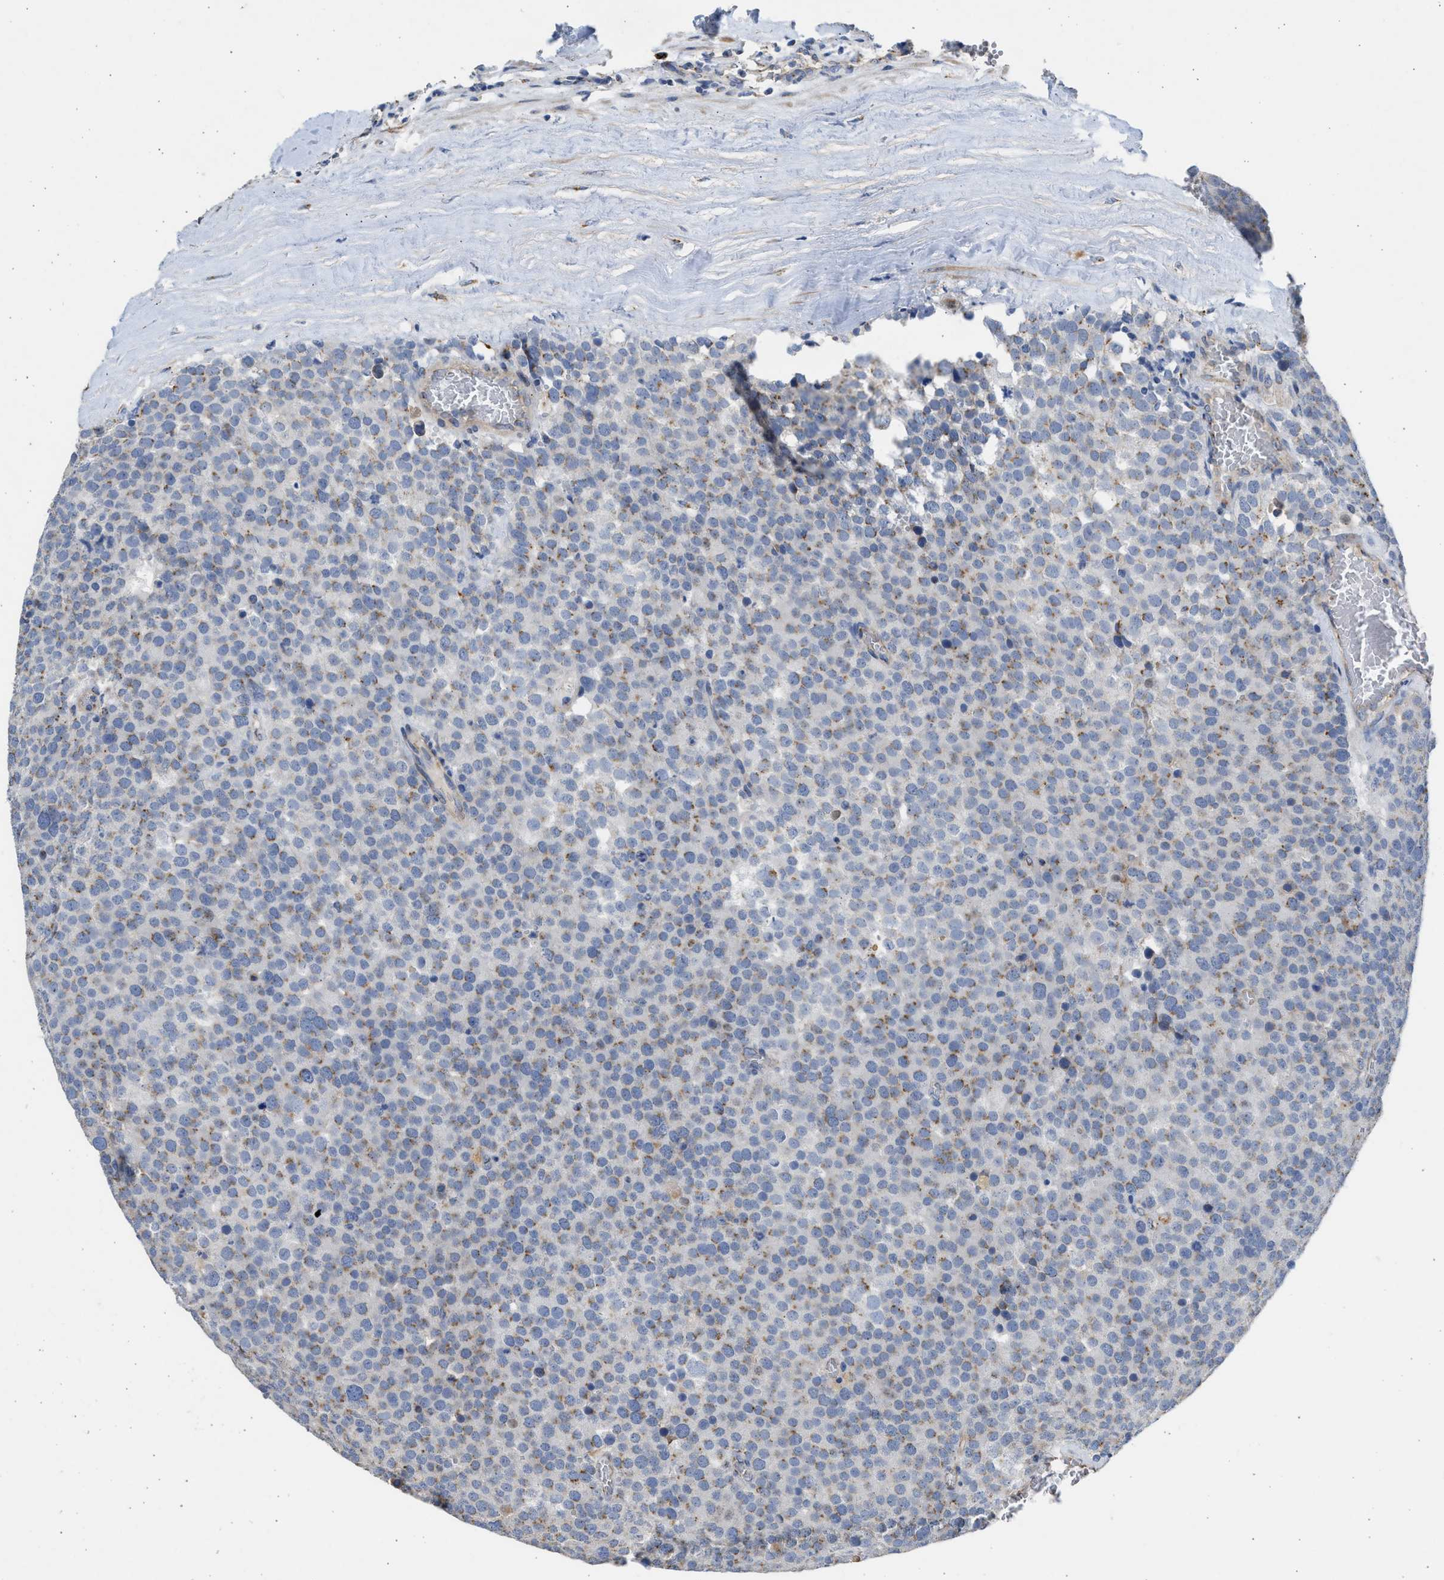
{"staining": {"intensity": "moderate", "quantity": "25%-75%", "location": "cytoplasmic/membranous"}, "tissue": "testis cancer", "cell_type": "Tumor cells", "image_type": "cancer", "snomed": [{"axis": "morphology", "description": "Normal tissue, NOS"}, {"axis": "morphology", "description": "Seminoma, NOS"}, {"axis": "topography", "description": "Testis"}], "caption": "A high-resolution micrograph shows IHC staining of testis seminoma, which demonstrates moderate cytoplasmic/membranous expression in approximately 25%-75% of tumor cells. The staining was performed using DAB (3,3'-diaminobenzidine), with brown indicating positive protein expression. Nuclei are stained blue with hematoxylin.", "gene": "IPO8", "patient": {"sex": "male", "age": 71}}